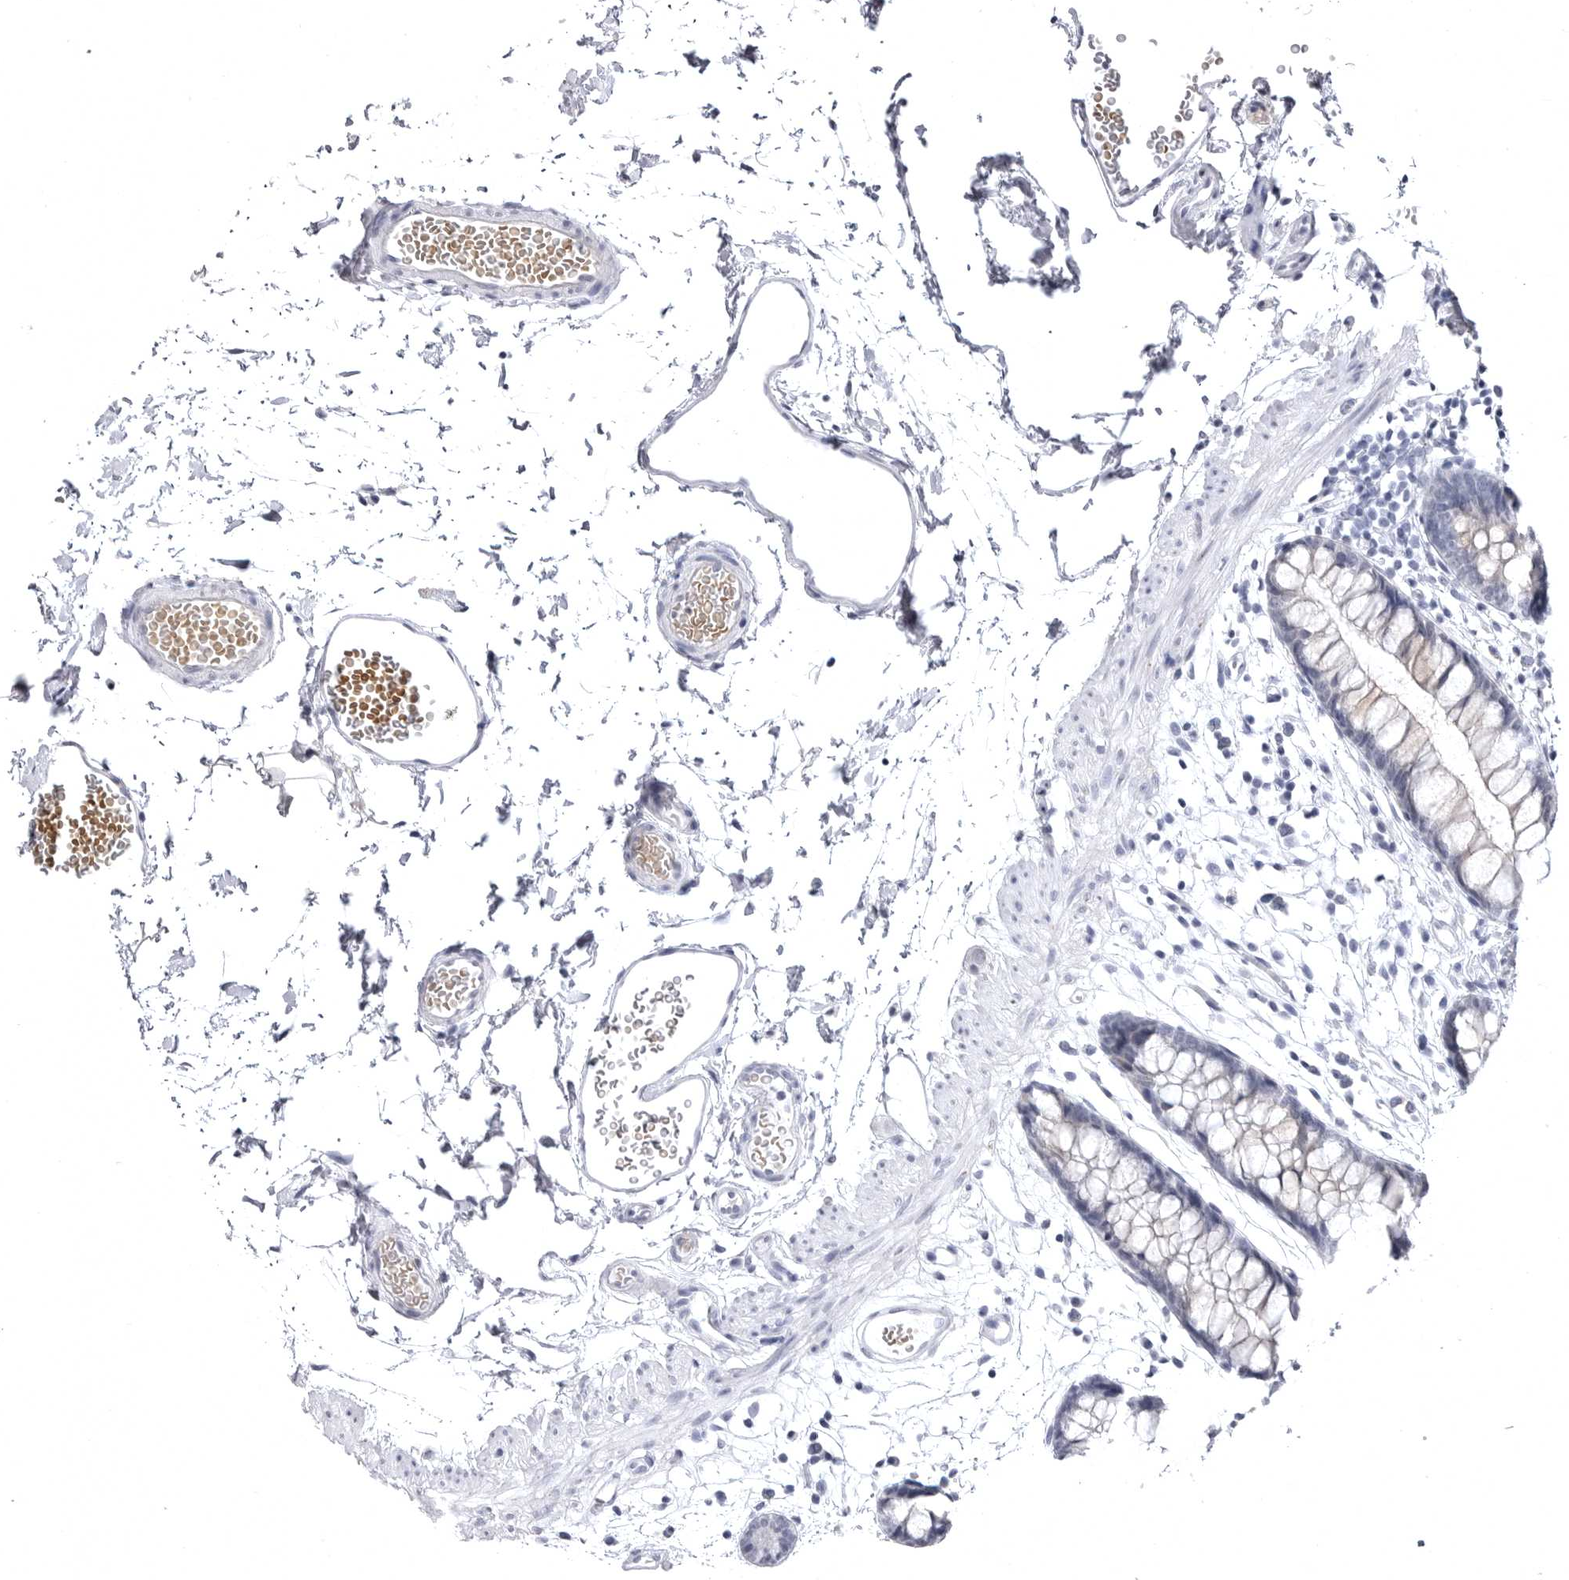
{"staining": {"intensity": "negative", "quantity": "none", "location": "none"}, "tissue": "colon", "cell_type": "Endothelial cells", "image_type": "normal", "snomed": [{"axis": "morphology", "description": "Normal tissue, NOS"}, {"axis": "topography", "description": "Colon"}], "caption": "This is an IHC photomicrograph of unremarkable colon. There is no positivity in endothelial cells.", "gene": "STAP2", "patient": {"sex": "male", "age": 56}}